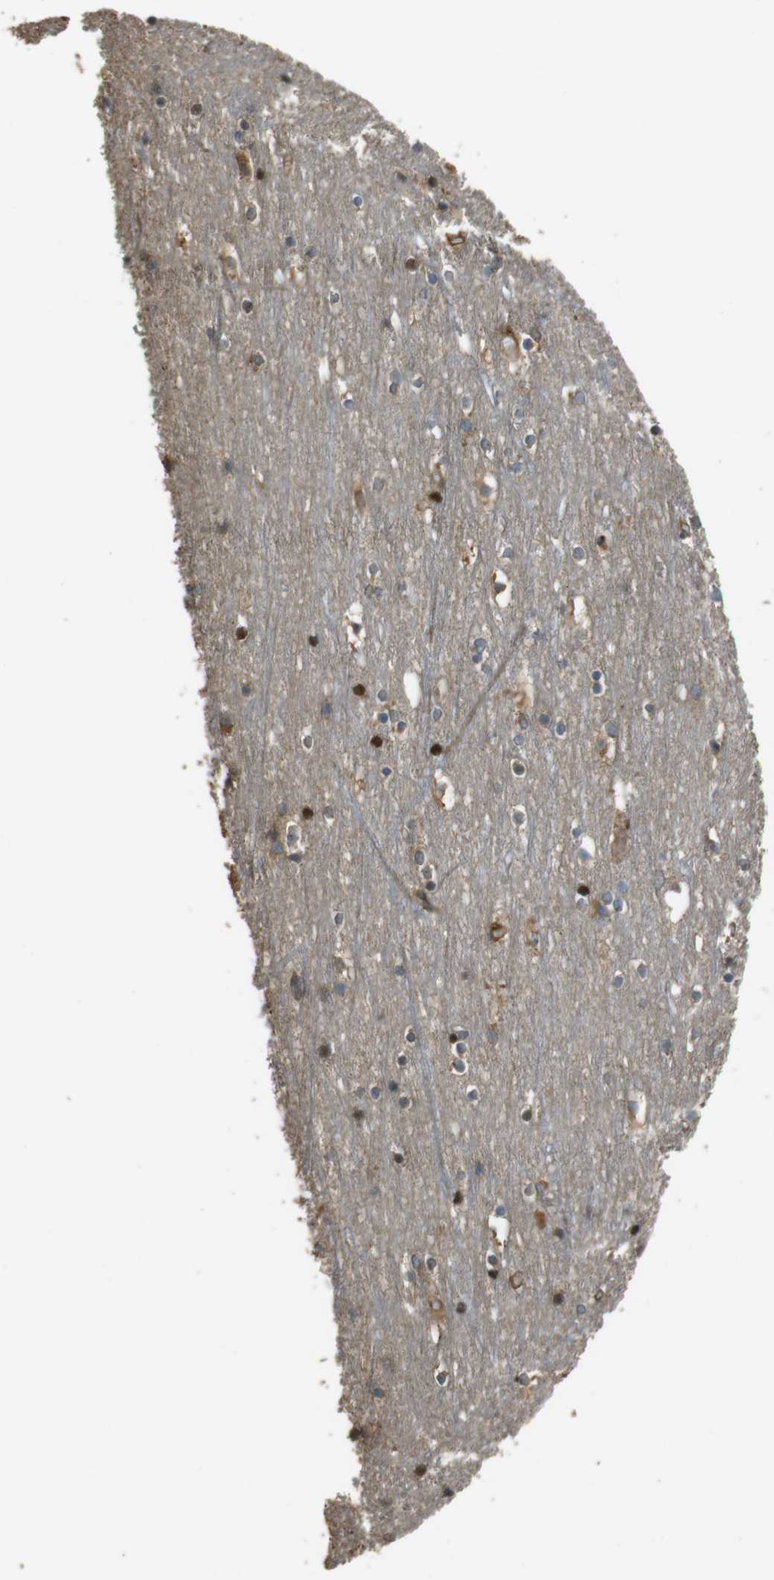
{"staining": {"intensity": "strong", "quantity": "<25%", "location": "cytoplasmic/membranous"}, "tissue": "cerebral cortex", "cell_type": "Endothelial cells", "image_type": "normal", "snomed": [{"axis": "morphology", "description": "Normal tissue, NOS"}, {"axis": "topography", "description": "Cerebral cortex"}], "caption": "Immunohistochemical staining of normal cerebral cortex exhibits medium levels of strong cytoplasmic/membranous positivity in about <25% of endothelial cells. (DAB = brown stain, brightfield microscopy at high magnification).", "gene": "MSRB3", "patient": {"sex": "male", "age": 45}}